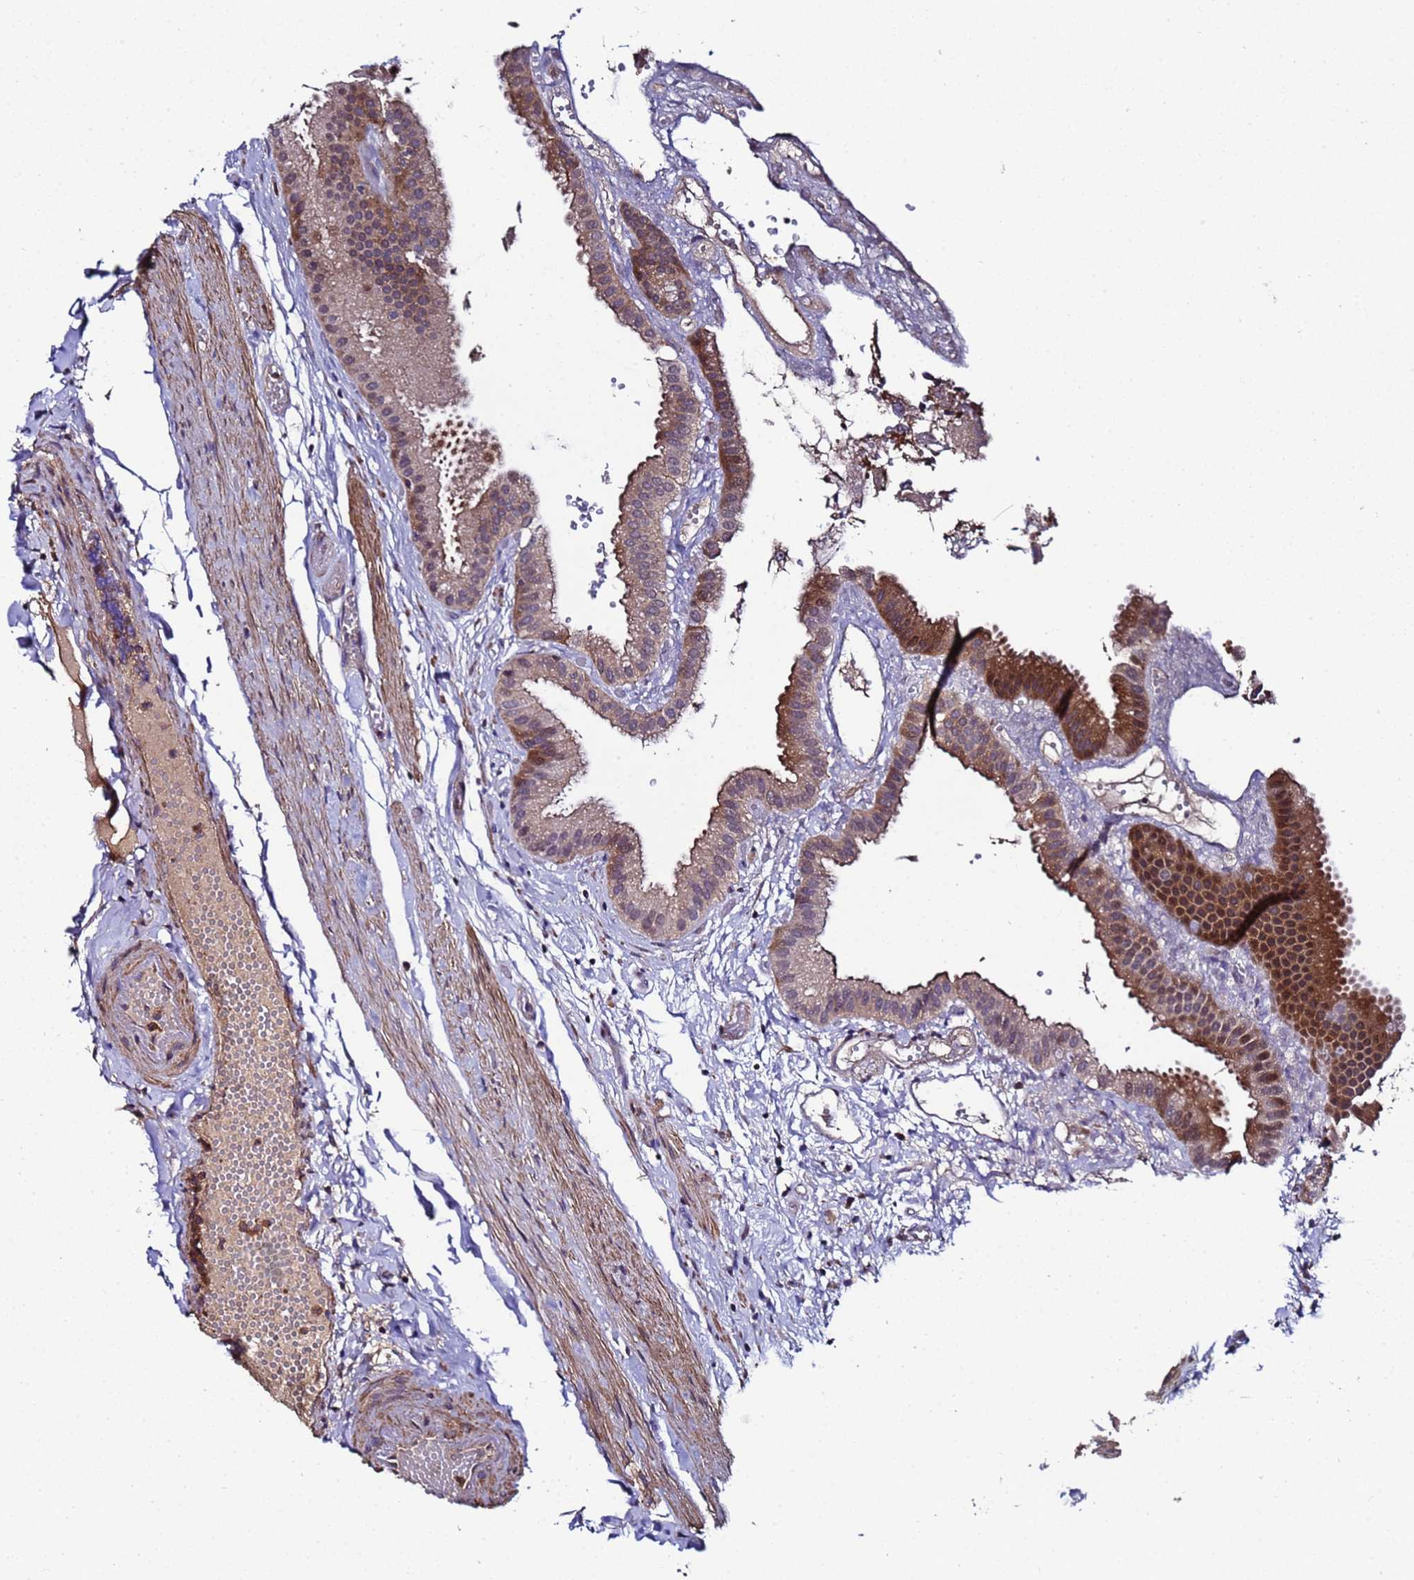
{"staining": {"intensity": "moderate", "quantity": ">75%", "location": "cytoplasmic/membranous,nuclear"}, "tissue": "gallbladder", "cell_type": "Glandular cells", "image_type": "normal", "snomed": [{"axis": "morphology", "description": "Normal tissue, NOS"}, {"axis": "topography", "description": "Gallbladder"}], "caption": "A high-resolution histopathology image shows immunohistochemistry staining of benign gallbladder, which reveals moderate cytoplasmic/membranous,nuclear staining in about >75% of glandular cells.", "gene": "GSTCD", "patient": {"sex": "female", "age": 61}}